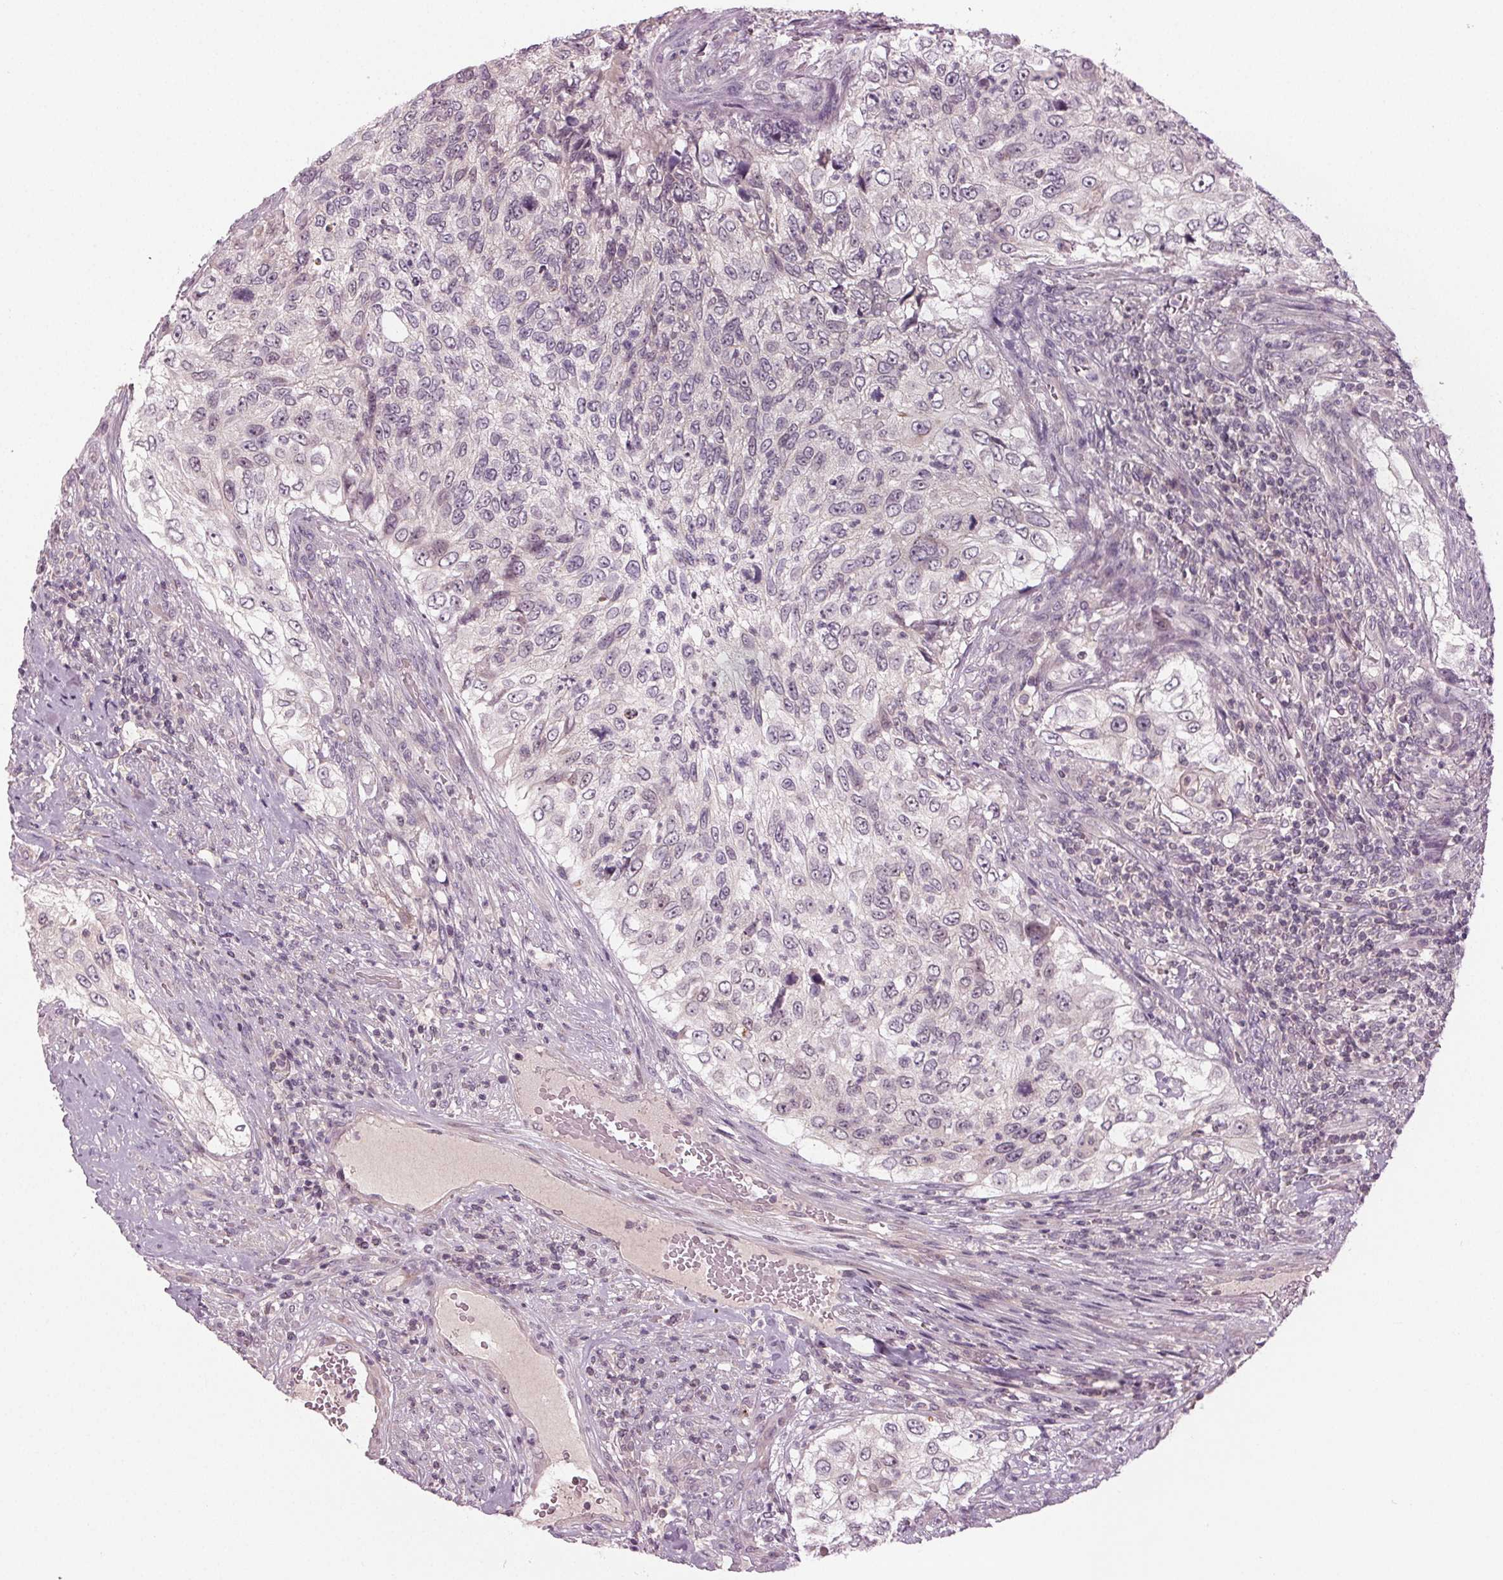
{"staining": {"intensity": "negative", "quantity": "none", "location": "none"}, "tissue": "urothelial cancer", "cell_type": "Tumor cells", "image_type": "cancer", "snomed": [{"axis": "morphology", "description": "Urothelial carcinoma, High grade"}, {"axis": "topography", "description": "Urinary bladder"}], "caption": "Immunohistochemical staining of human urothelial cancer demonstrates no significant positivity in tumor cells.", "gene": "ZNF605", "patient": {"sex": "female", "age": 60}}